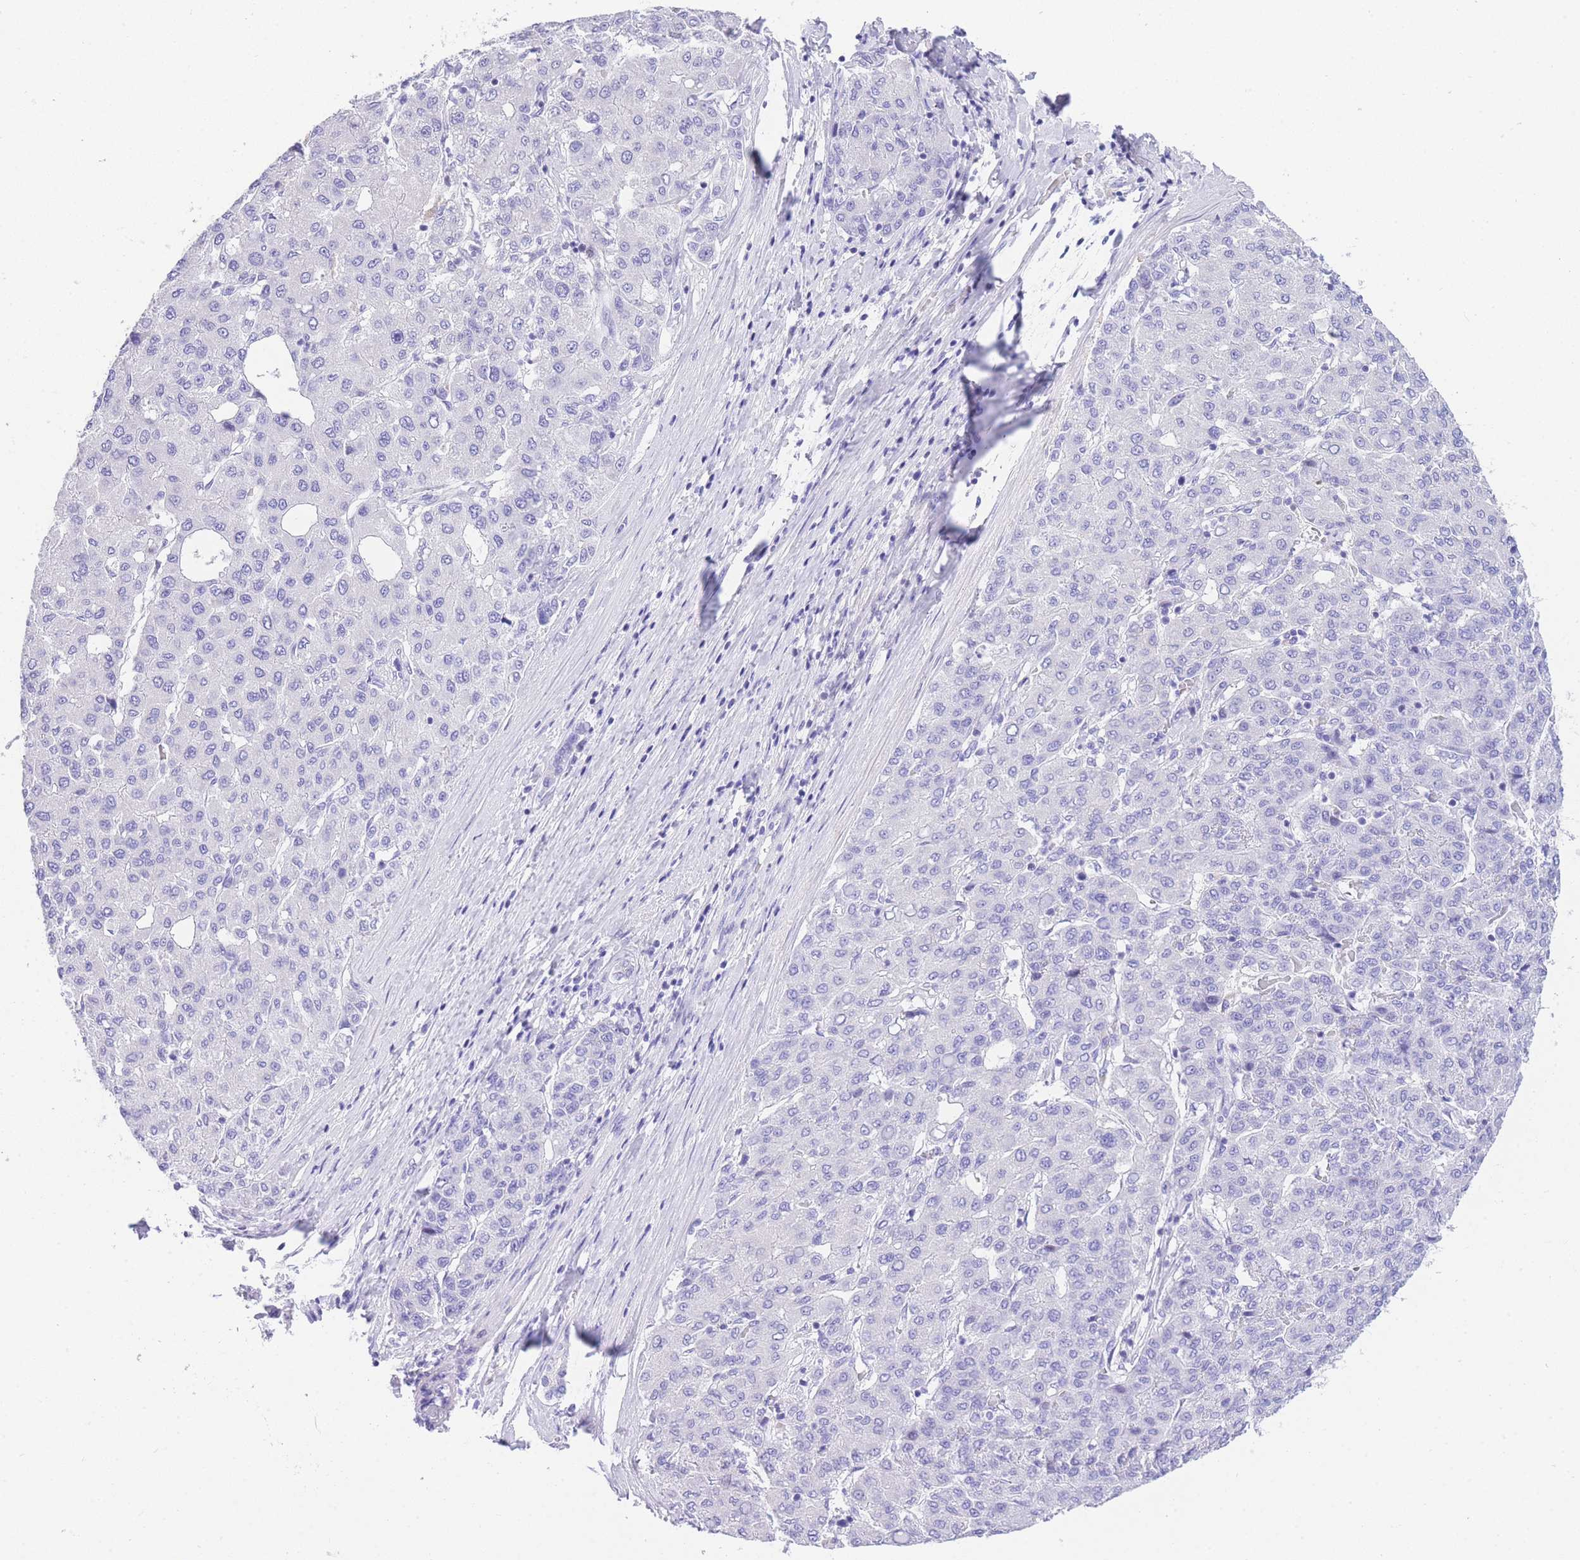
{"staining": {"intensity": "negative", "quantity": "none", "location": "none"}, "tissue": "liver cancer", "cell_type": "Tumor cells", "image_type": "cancer", "snomed": [{"axis": "morphology", "description": "Carcinoma, Hepatocellular, NOS"}, {"axis": "topography", "description": "Liver"}], "caption": "The image exhibits no significant expression in tumor cells of liver cancer (hepatocellular carcinoma).", "gene": "TIFAB", "patient": {"sex": "male", "age": 65}}